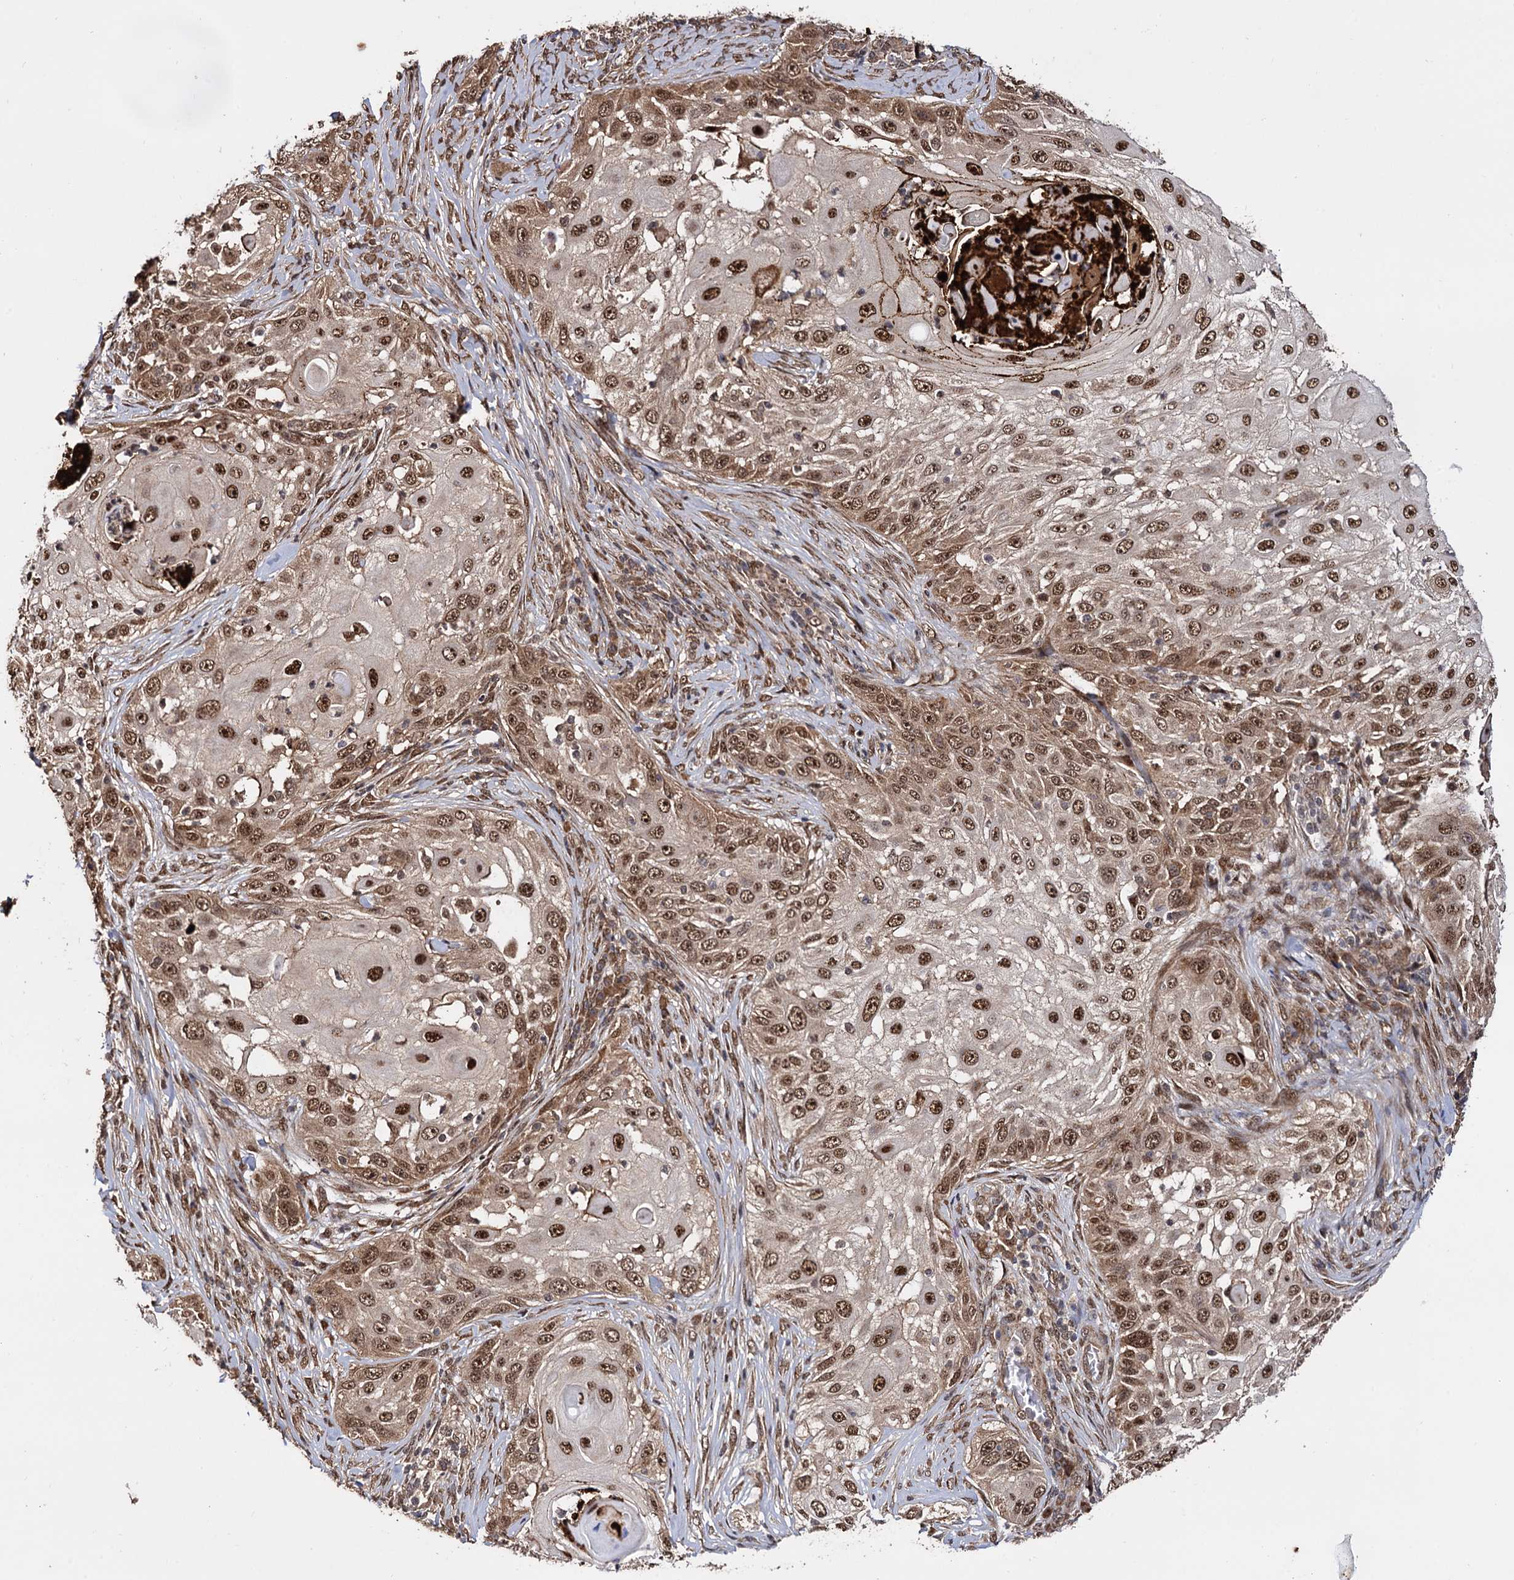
{"staining": {"intensity": "moderate", "quantity": ">75%", "location": "cytoplasmic/membranous,nuclear"}, "tissue": "skin cancer", "cell_type": "Tumor cells", "image_type": "cancer", "snomed": [{"axis": "morphology", "description": "Squamous cell carcinoma, NOS"}, {"axis": "topography", "description": "Skin"}], "caption": "An image of squamous cell carcinoma (skin) stained for a protein displays moderate cytoplasmic/membranous and nuclear brown staining in tumor cells.", "gene": "PIGB", "patient": {"sex": "female", "age": 44}}